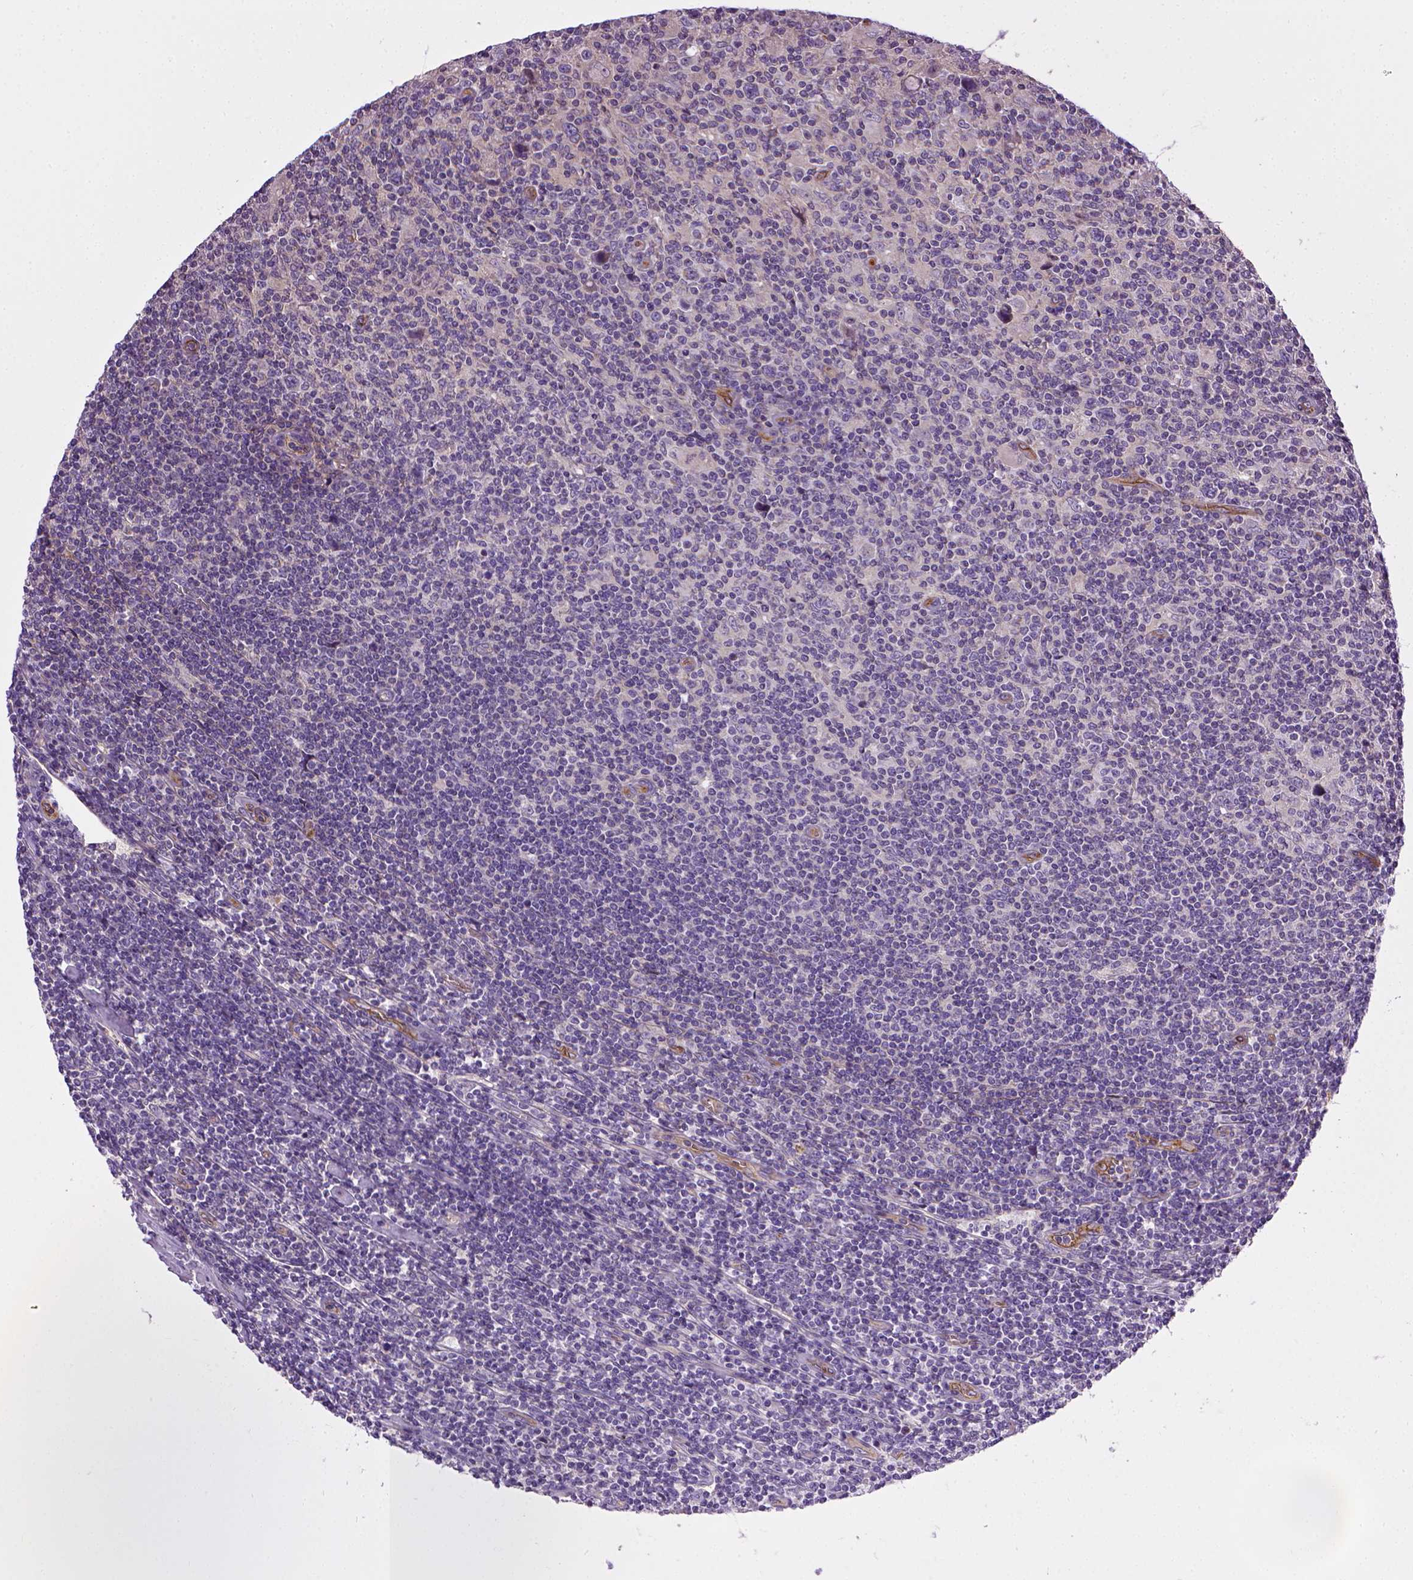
{"staining": {"intensity": "negative", "quantity": "none", "location": "none"}, "tissue": "lymphoma", "cell_type": "Tumor cells", "image_type": "cancer", "snomed": [{"axis": "morphology", "description": "Hodgkin's disease, NOS"}, {"axis": "topography", "description": "Lymph node"}], "caption": "Histopathology image shows no significant protein staining in tumor cells of lymphoma.", "gene": "ENG", "patient": {"sex": "male", "age": 40}}